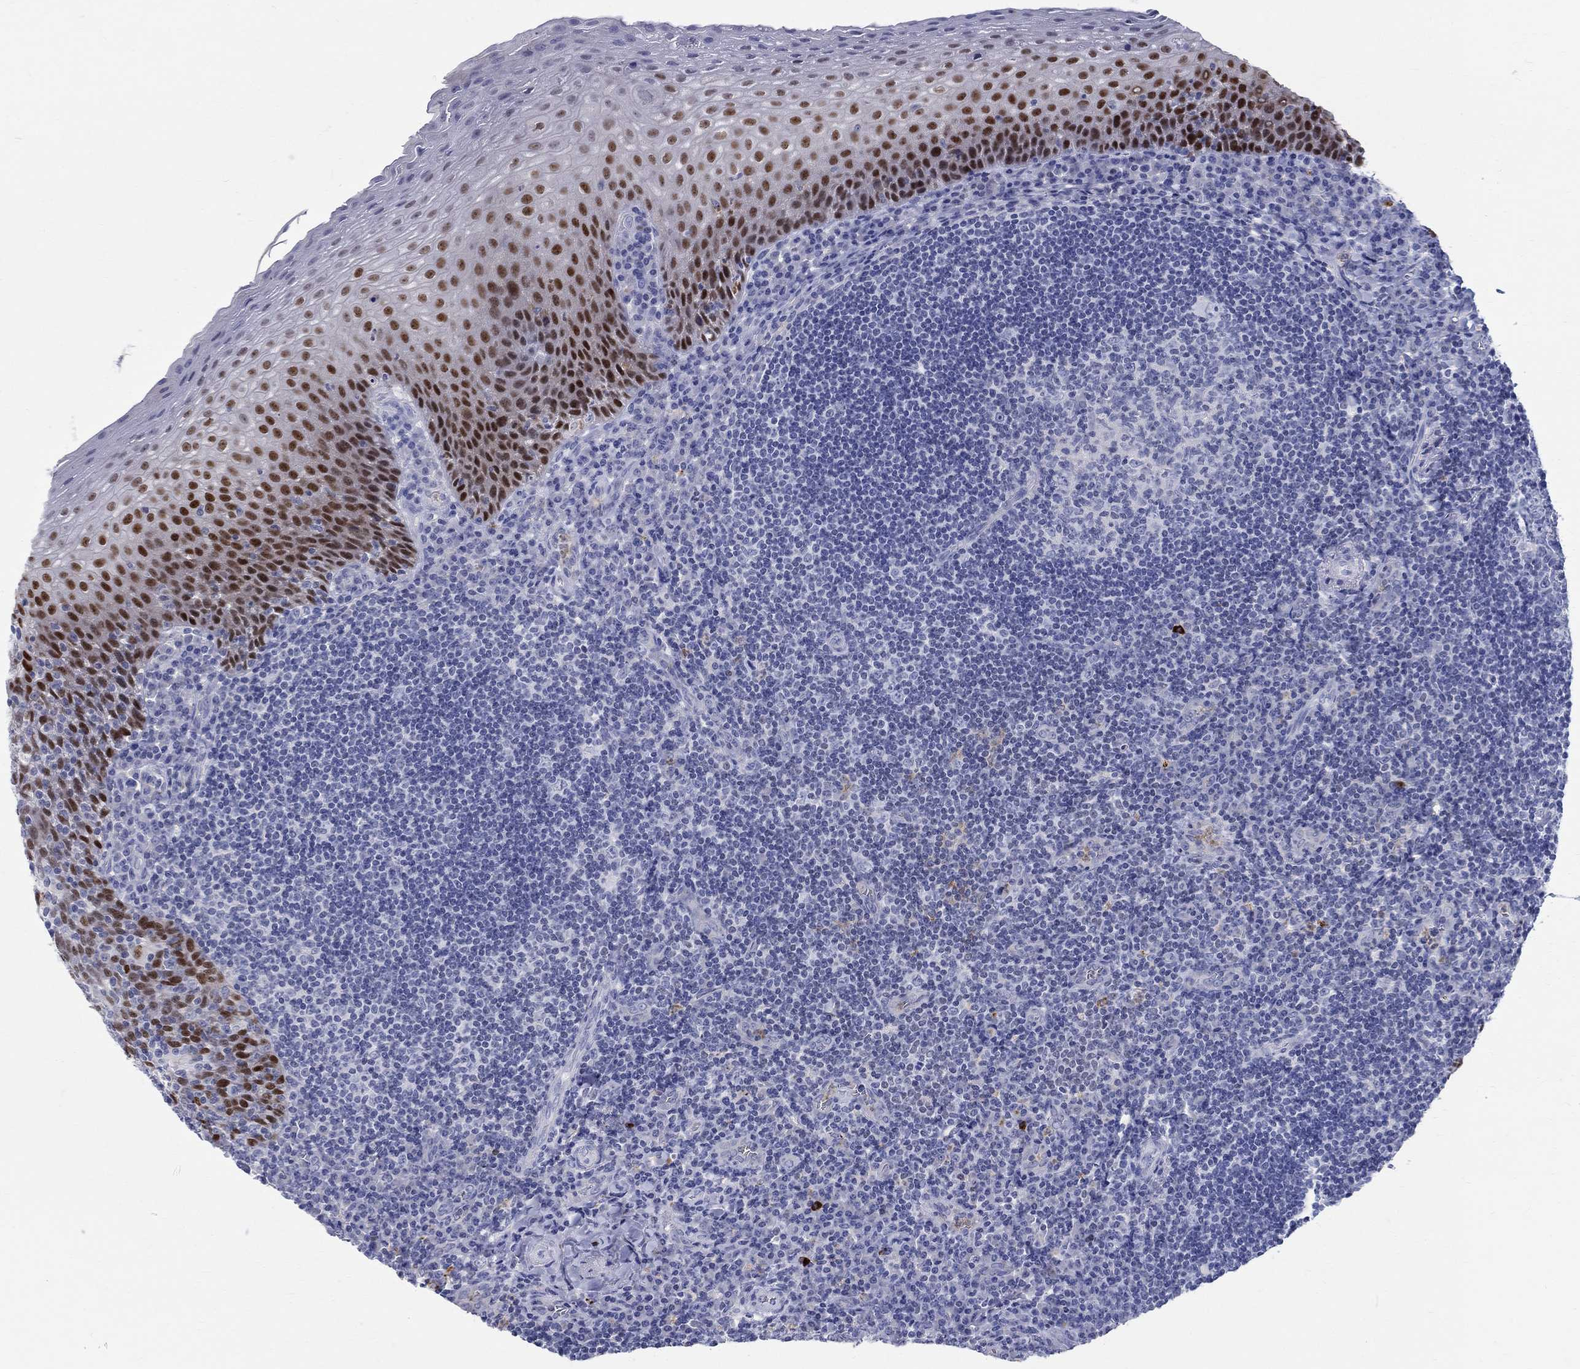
{"staining": {"intensity": "negative", "quantity": "none", "location": "none"}, "tissue": "tonsil", "cell_type": "Germinal center cells", "image_type": "normal", "snomed": [{"axis": "morphology", "description": "Normal tissue, NOS"}, {"axis": "morphology", "description": "Inflammation, NOS"}, {"axis": "topography", "description": "Tonsil"}], "caption": "The micrograph demonstrates no staining of germinal center cells in normal tonsil. (DAB immunohistochemistry (IHC), high magnification).", "gene": "SOX2", "patient": {"sex": "female", "age": 31}}